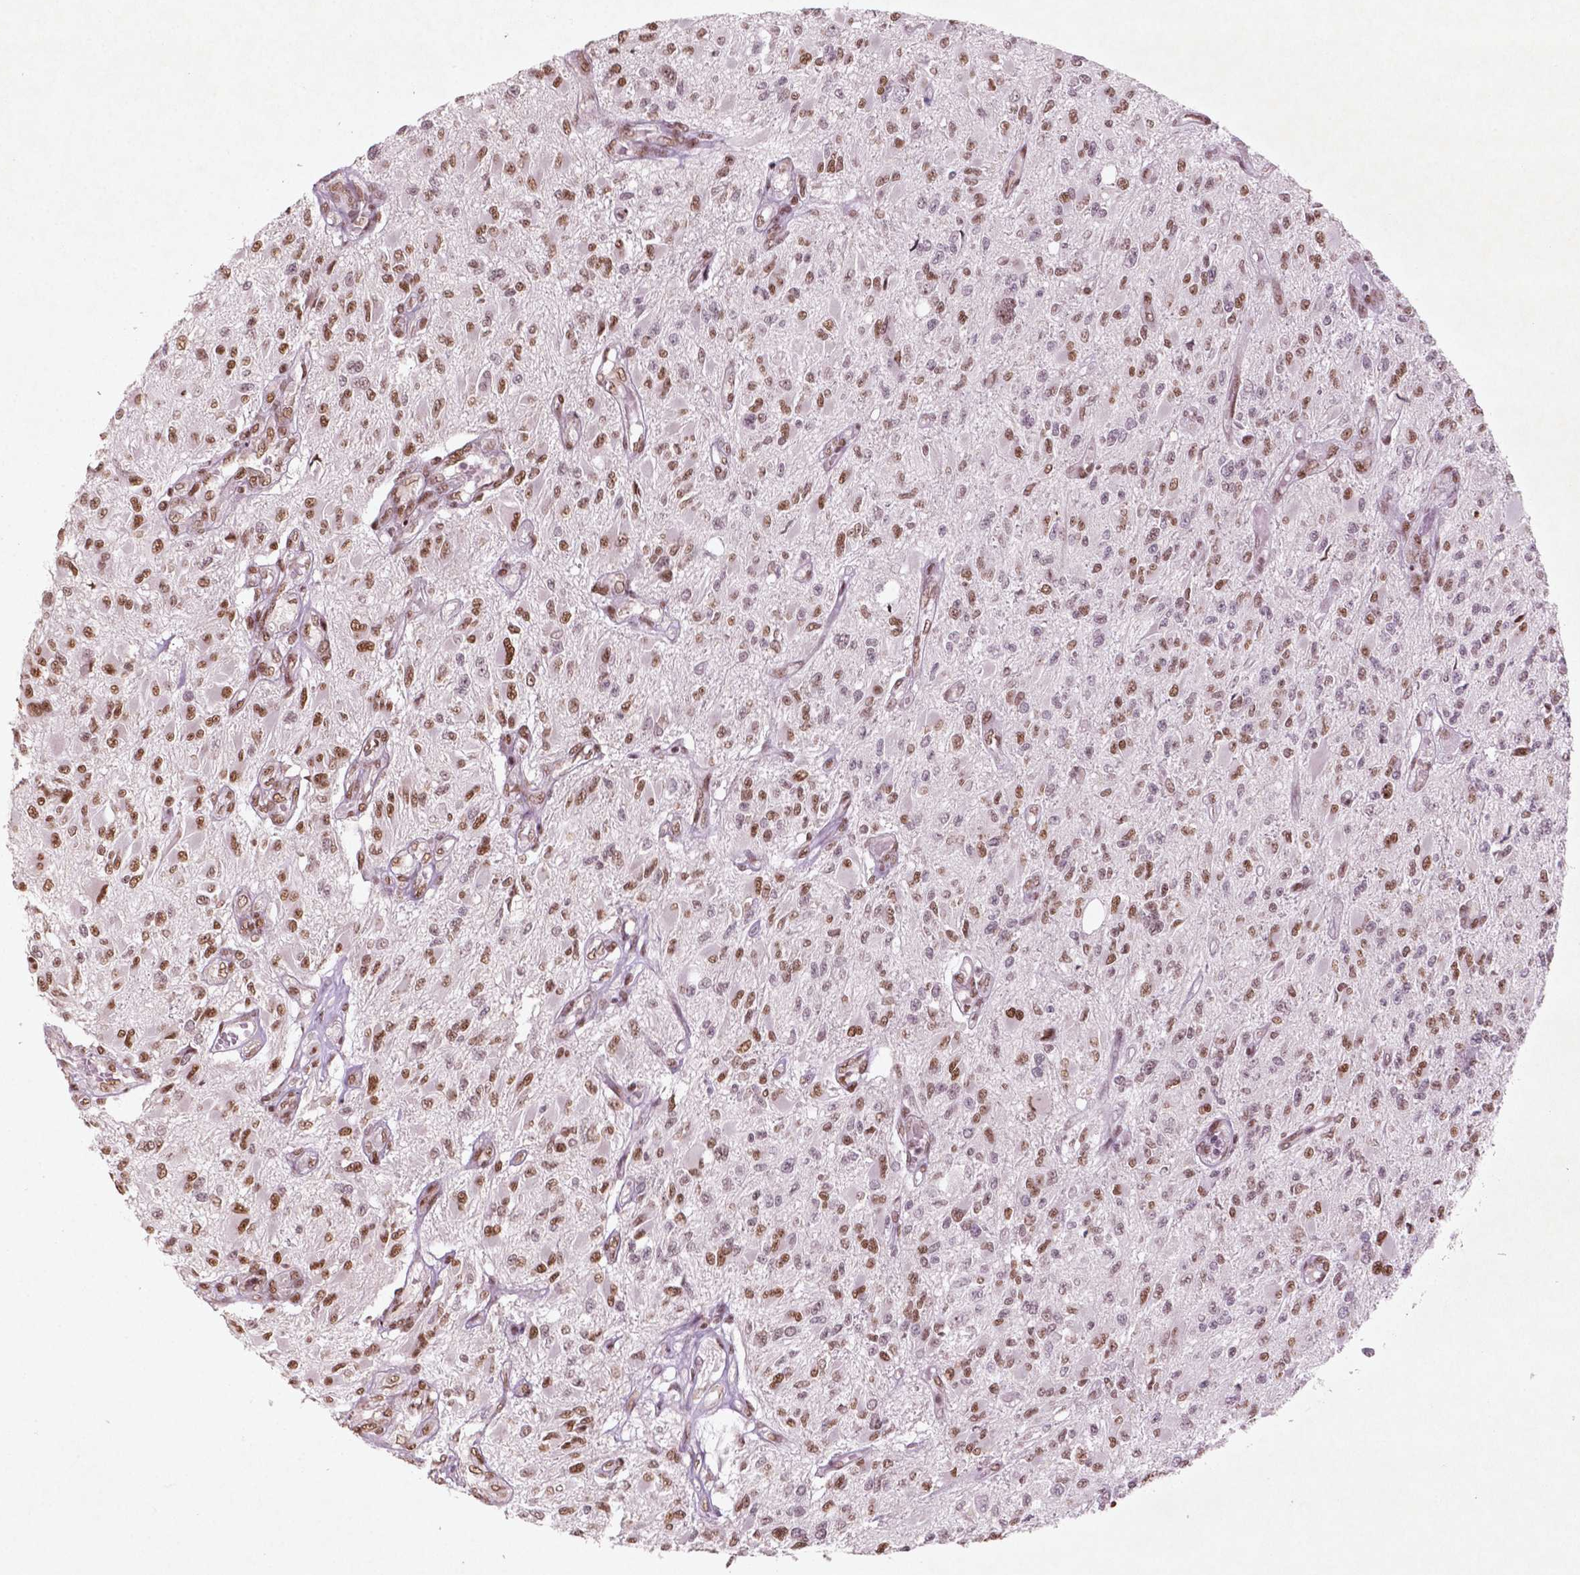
{"staining": {"intensity": "moderate", "quantity": ">75%", "location": "nuclear"}, "tissue": "glioma", "cell_type": "Tumor cells", "image_type": "cancer", "snomed": [{"axis": "morphology", "description": "Glioma, malignant, High grade"}, {"axis": "topography", "description": "Brain"}], "caption": "DAB immunohistochemical staining of malignant glioma (high-grade) demonstrates moderate nuclear protein positivity in approximately >75% of tumor cells. Using DAB (brown) and hematoxylin (blue) stains, captured at high magnification using brightfield microscopy.", "gene": "HMG20B", "patient": {"sex": "female", "age": 63}}